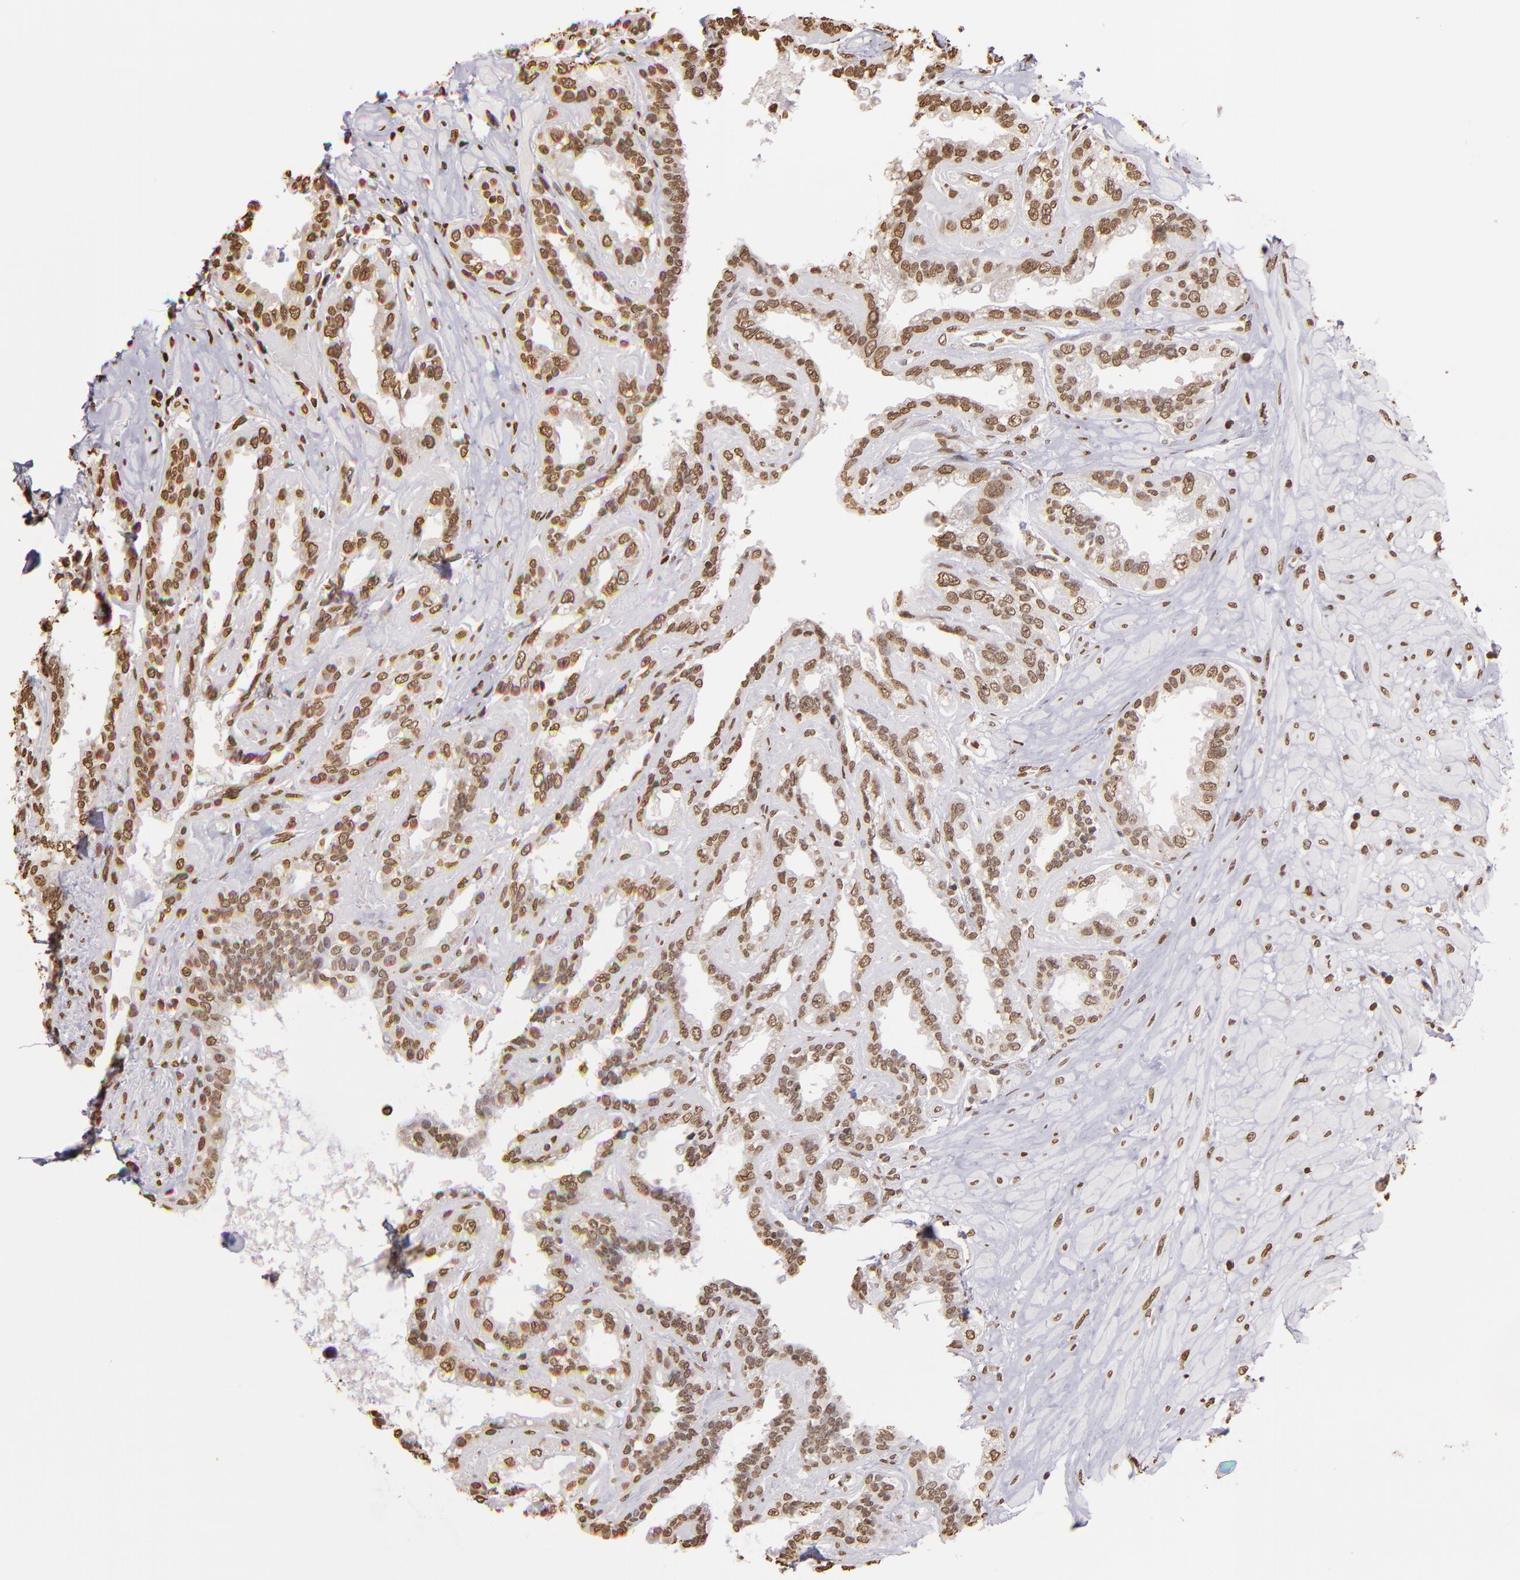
{"staining": {"intensity": "moderate", "quantity": ">75%", "location": "nuclear"}, "tissue": "seminal vesicle", "cell_type": "Glandular cells", "image_type": "normal", "snomed": [{"axis": "morphology", "description": "Normal tissue, NOS"}, {"axis": "morphology", "description": "Inflammation, NOS"}, {"axis": "topography", "description": "Urinary bladder"}, {"axis": "topography", "description": "Prostate"}, {"axis": "topography", "description": "Seminal veicle"}], "caption": "Glandular cells demonstrate moderate nuclear staining in approximately >75% of cells in normal seminal vesicle. The protein of interest is shown in brown color, while the nuclei are stained blue.", "gene": "LBX1", "patient": {"sex": "male", "age": 82}}